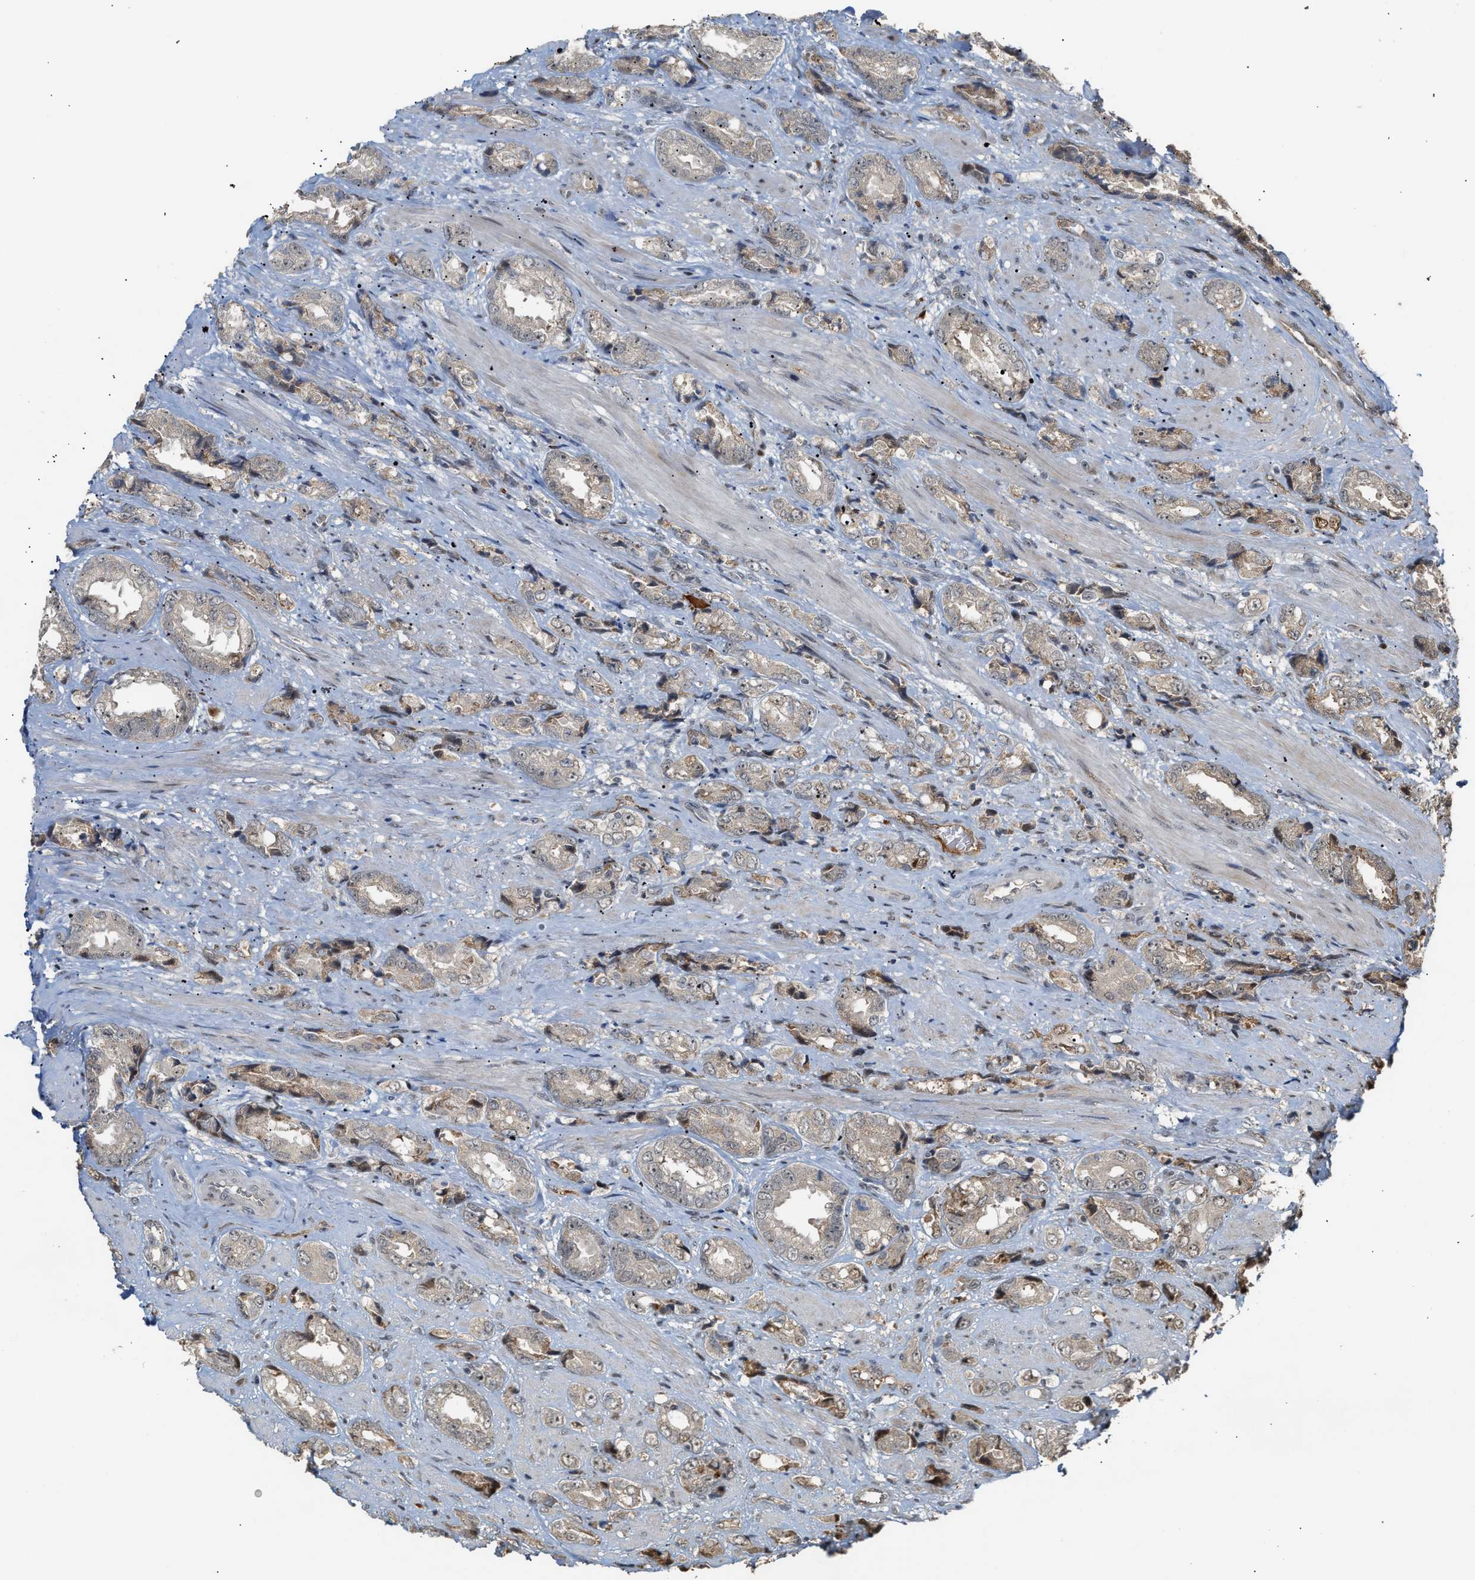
{"staining": {"intensity": "weak", "quantity": "<25%", "location": "cytoplasmic/membranous"}, "tissue": "prostate cancer", "cell_type": "Tumor cells", "image_type": "cancer", "snomed": [{"axis": "morphology", "description": "Adenocarcinoma, High grade"}, {"axis": "topography", "description": "Prostate"}], "caption": "Immunohistochemical staining of human prostate adenocarcinoma (high-grade) exhibits no significant positivity in tumor cells. Brightfield microscopy of immunohistochemistry (IHC) stained with DAB (3,3'-diaminobenzidine) (brown) and hematoxylin (blue), captured at high magnification.", "gene": "ZFAND5", "patient": {"sex": "male", "age": 61}}